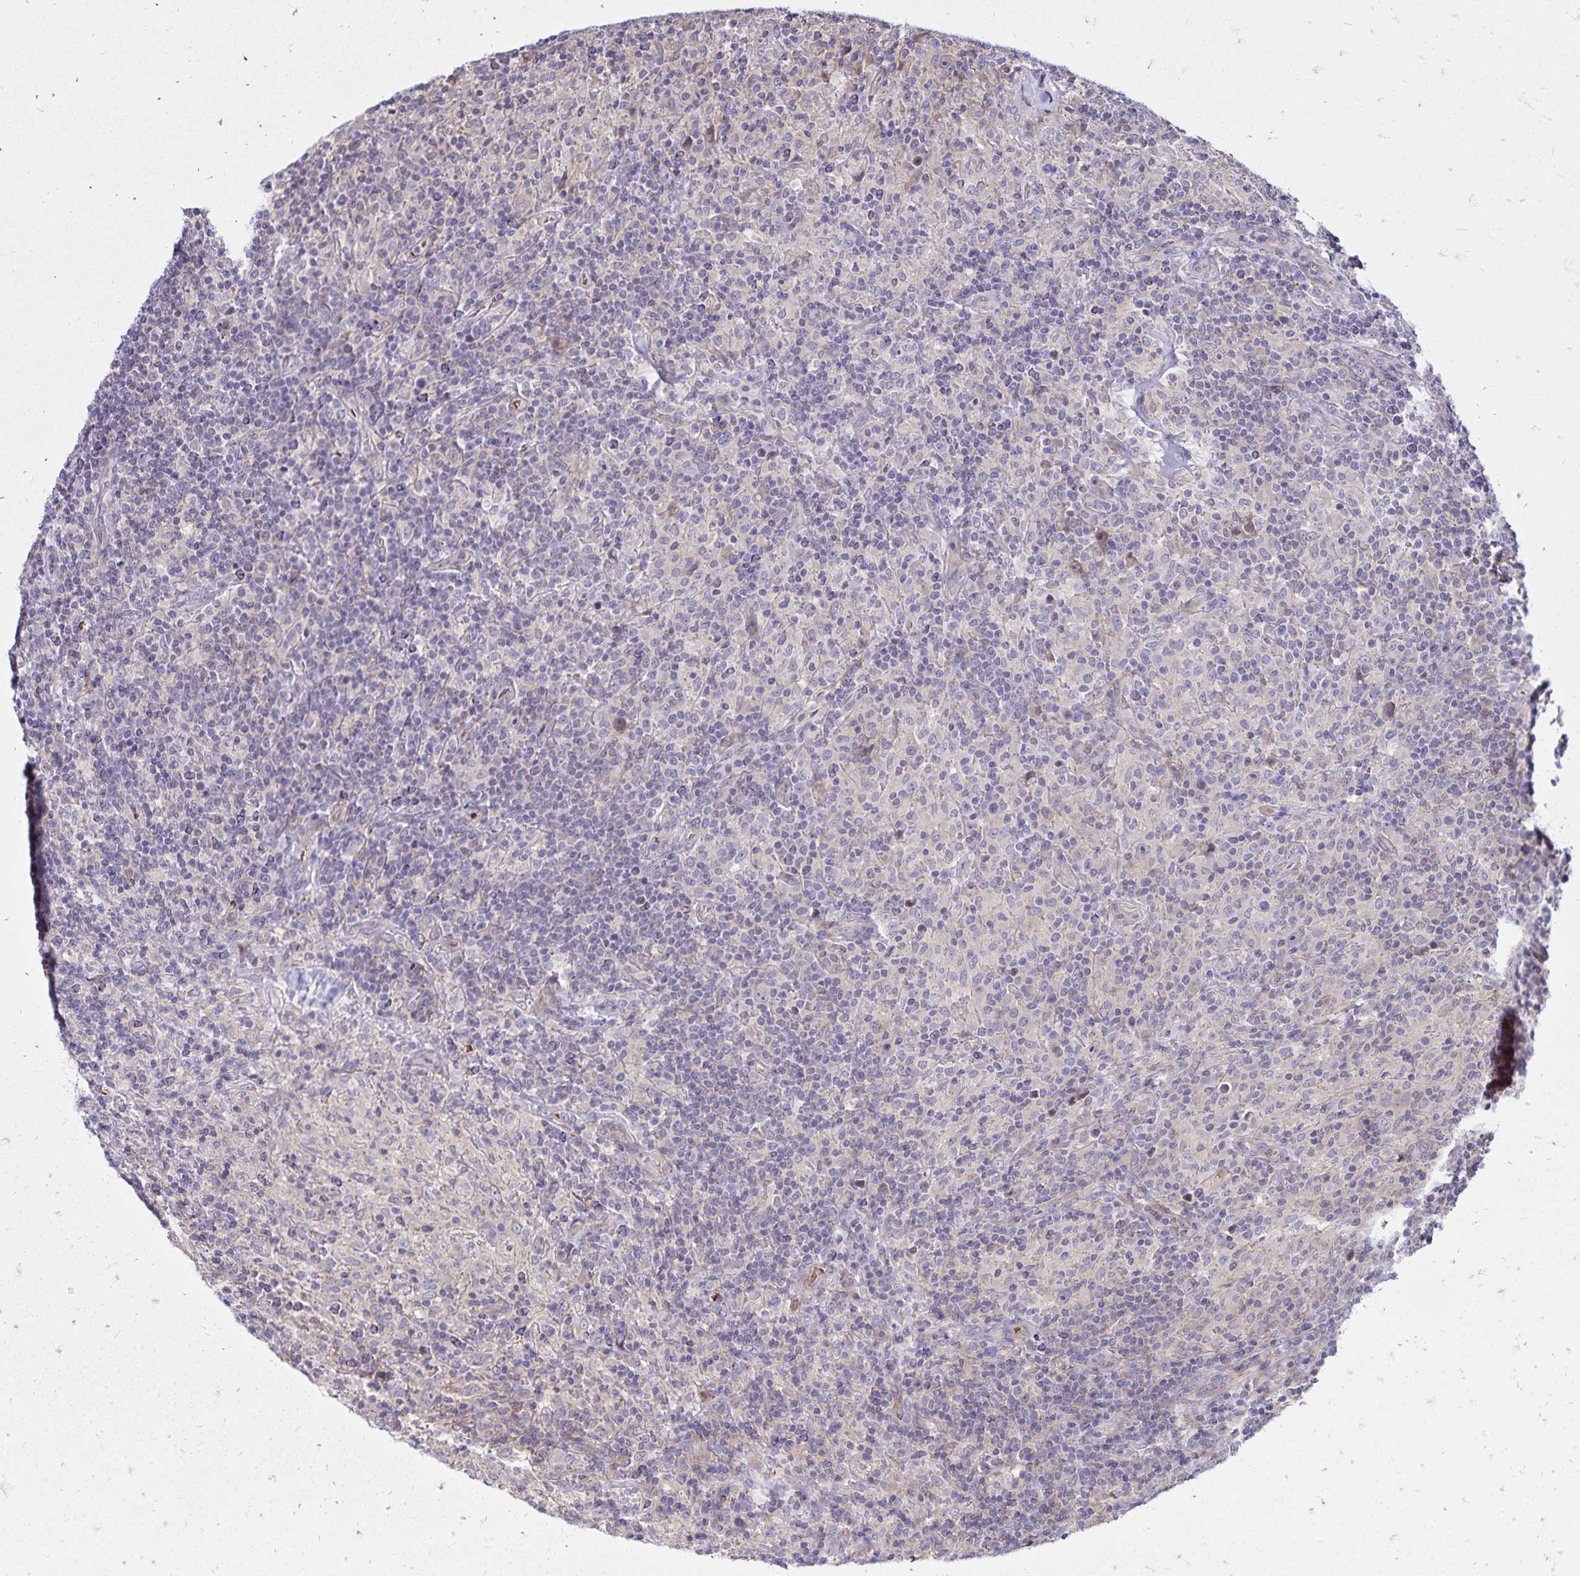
{"staining": {"intensity": "weak", "quantity": "25%-75%", "location": "cytoplasmic/membranous"}, "tissue": "lymphoma", "cell_type": "Tumor cells", "image_type": "cancer", "snomed": [{"axis": "morphology", "description": "Hodgkin's disease, NOS"}, {"axis": "topography", "description": "Lymph node"}], "caption": "Immunohistochemistry (IHC) (DAB (3,3'-diaminobenzidine)) staining of human Hodgkin's disease displays weak cytoplasmic/membranous protein positivity in approximately 25%-75% of tumor cells.", "gene": "FSD1", "patient": {"sex": "male", "age": 70}}